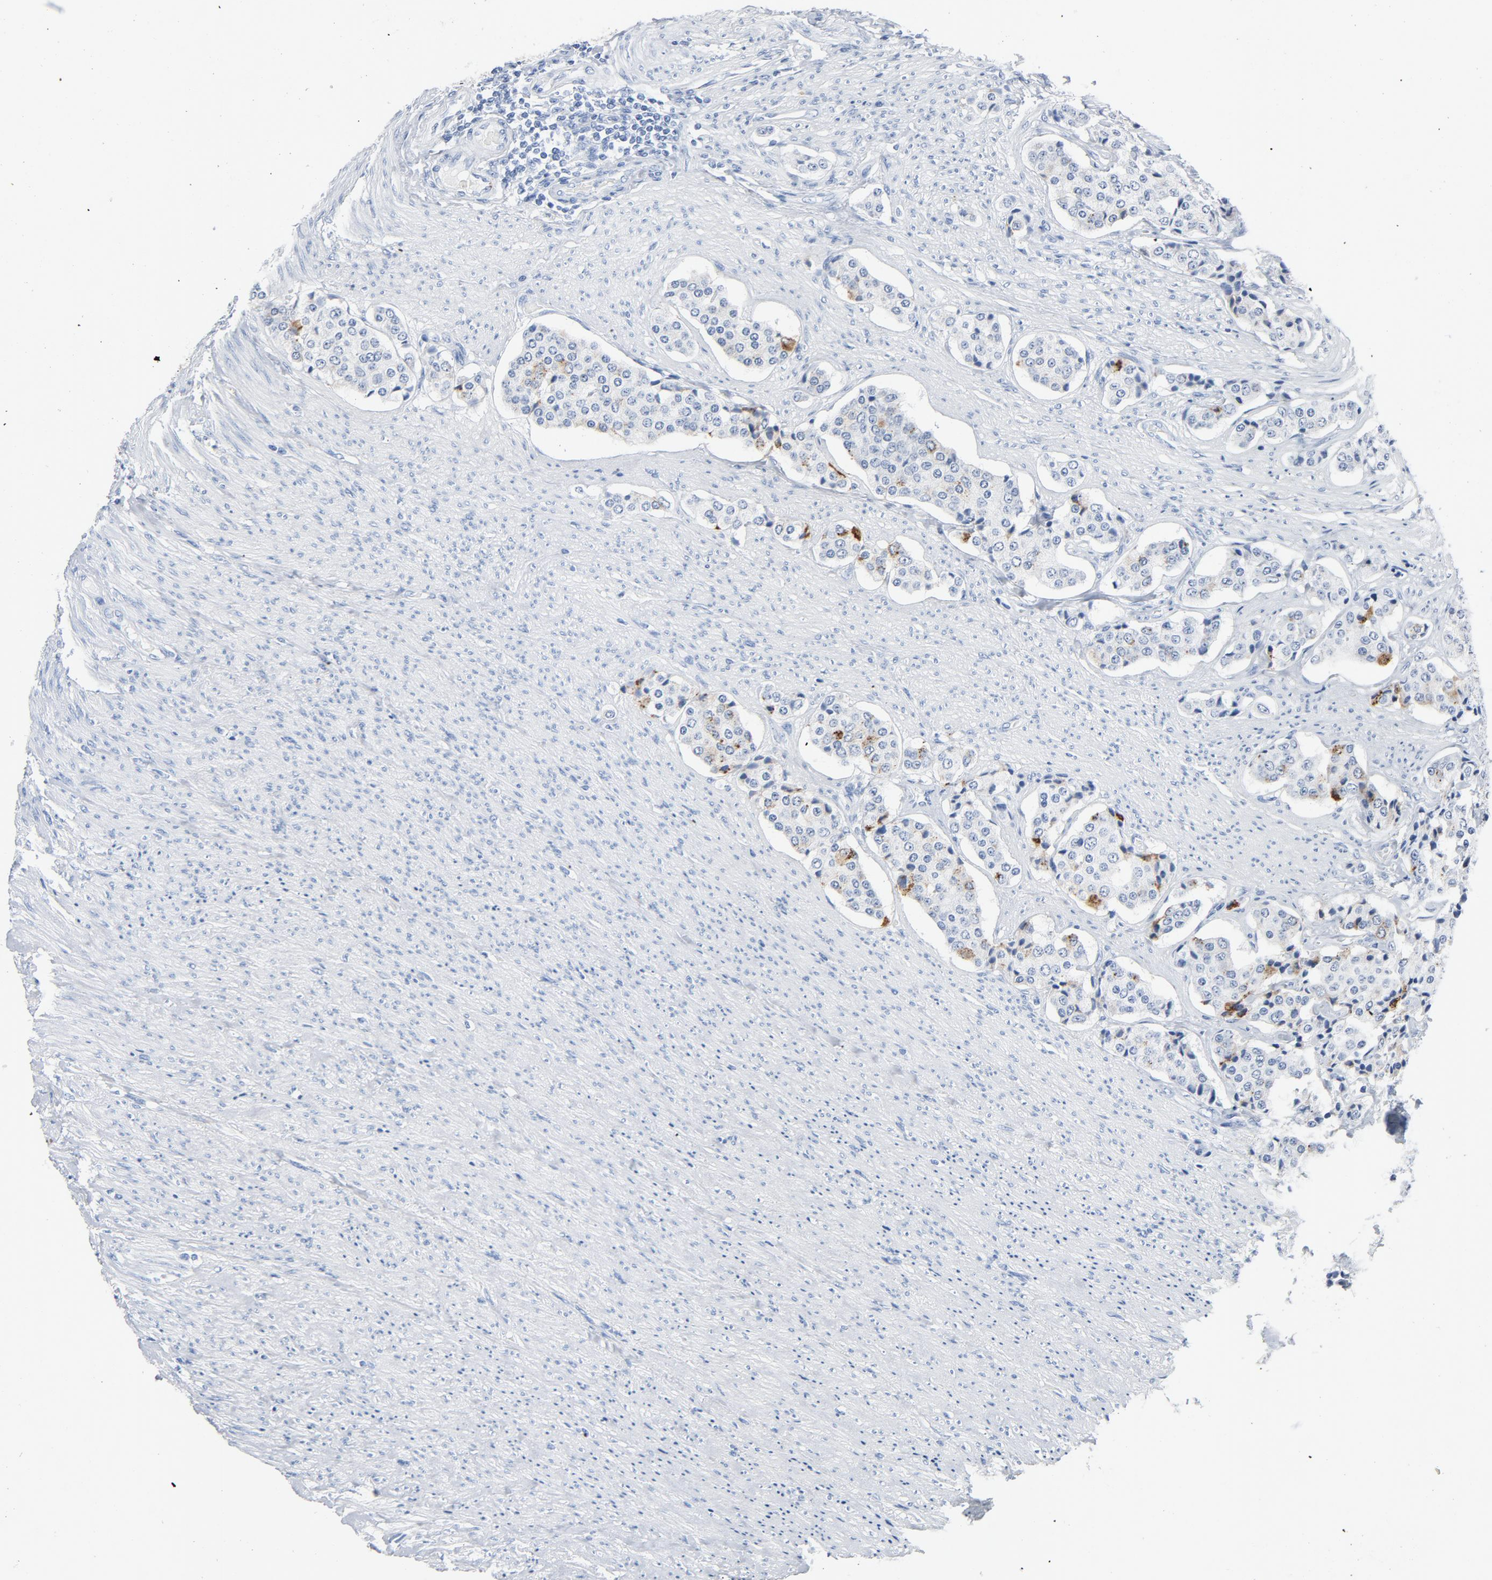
{"staining": {"intensity": "strong", "quantity": "25%-75%", "location": "cytoplasmic/membranous"}, "tissue": "carcinoid", "cell_type": "Tumor cells", "image_type": "cancer", "snomed": [{"axis": "morphology", "description": "Carcinoid, malignant, NOS"}, {"axis": "topography", "description": "Colon"}], "caption": "A micrograph of human carcinoid stained for a protein displays strong cytoplasmic/membranous brown staining in tumor cells.", "gene": "PTPRB", "patient": {"sex": "female", "age": 61}}